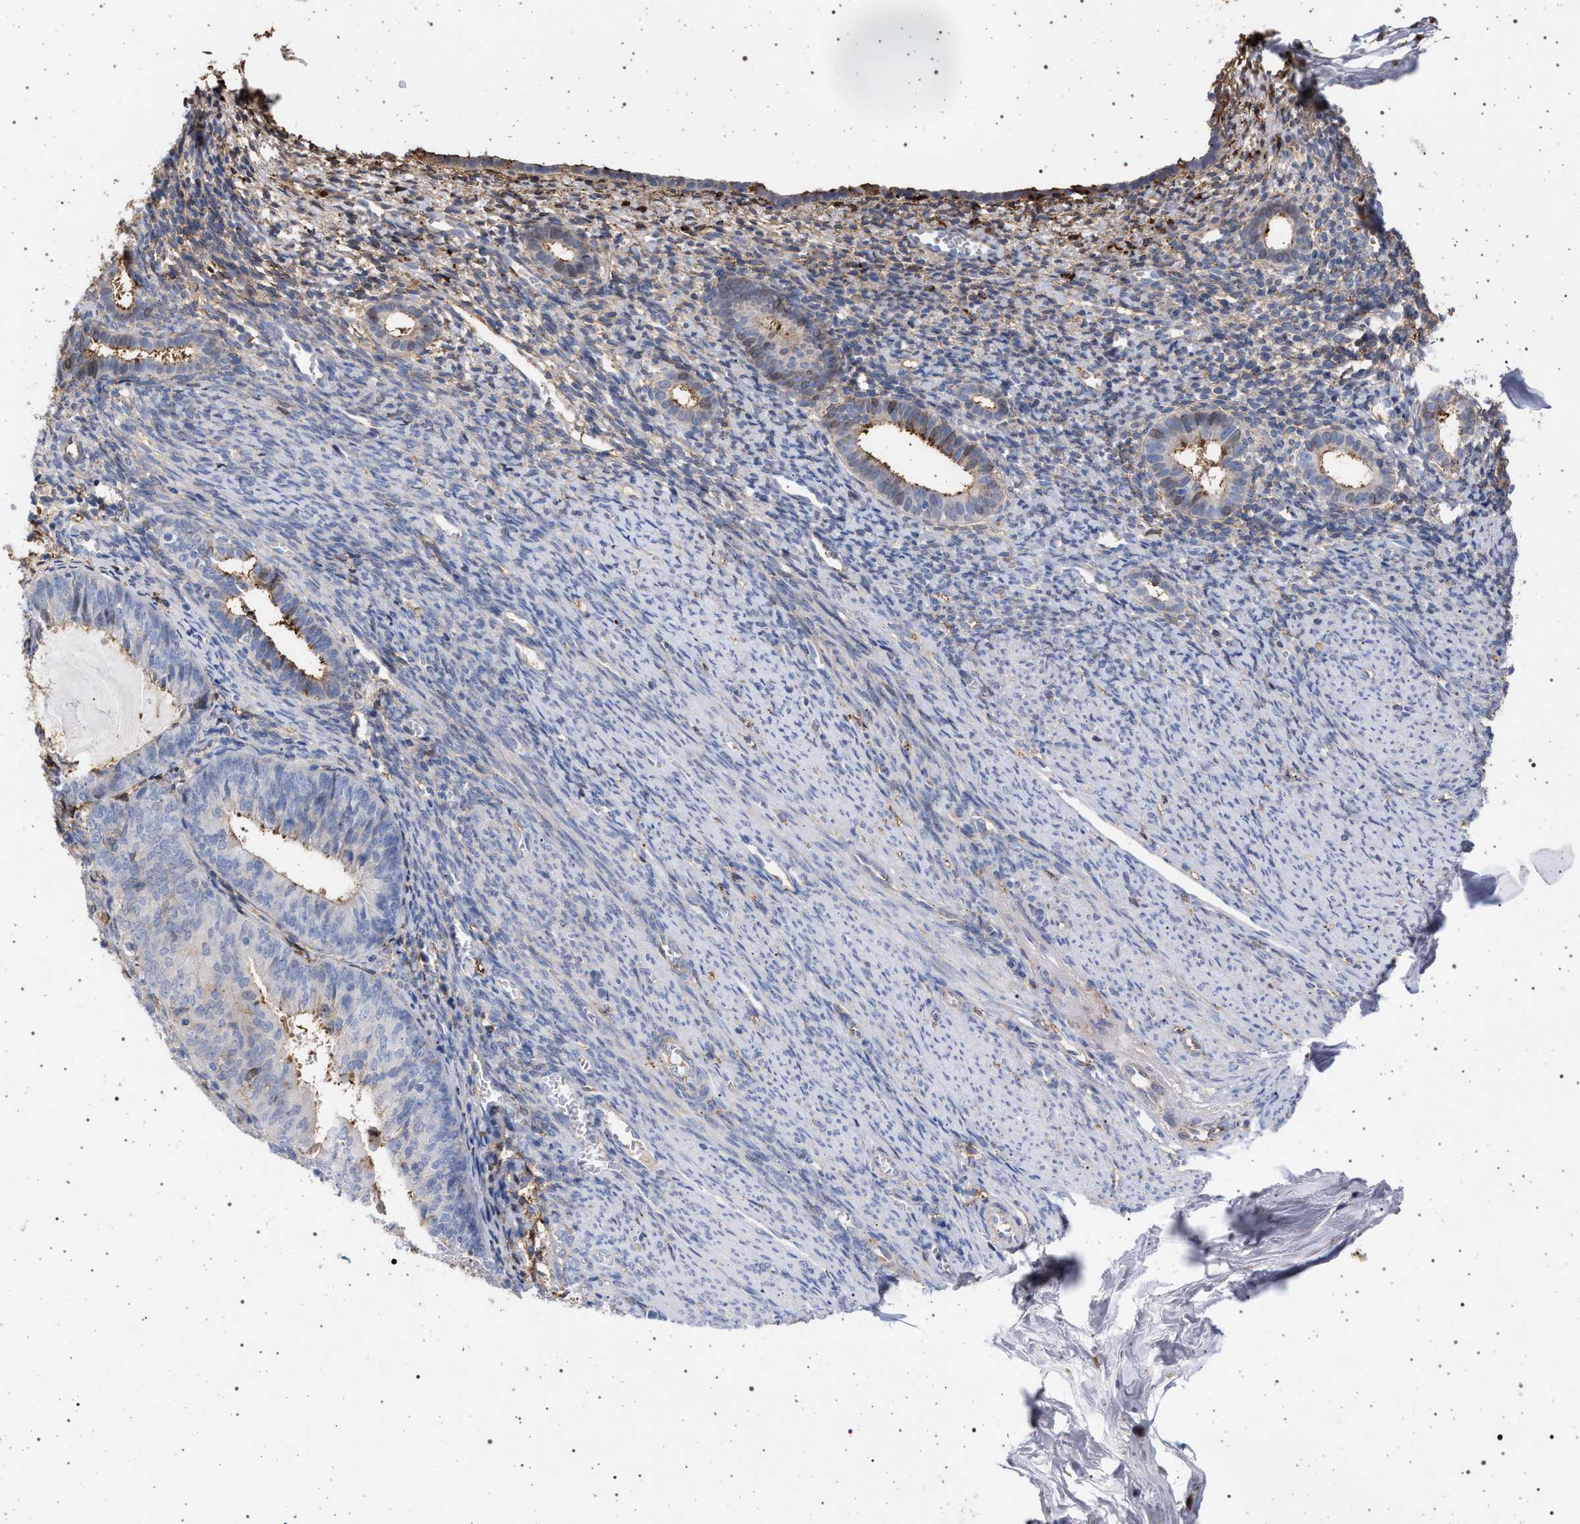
{"staining": {"intensity": "weak", "quantity": "<25%", "location": "cytoplasmic/membranous"}, "tissue": "endometrium", "cell_type": "Cells in endometrial stroma", "image_type": "normal", "snomed": [{"axis": "morphology", "description": "Normal tissue, NOS"}, {"axis": "morphology", "description": "Adenocarcinoma, NOS"}, {"axis": "topography", "description": "Endometrium"}], "caption": "Immunohistochemical staining of unremarkable endometrium displays no significant staining in cells in endometrial stroma. Nuclei are stained in blue.", "gene": "PLG", "patient": {"sex": "female", "age": 57}}